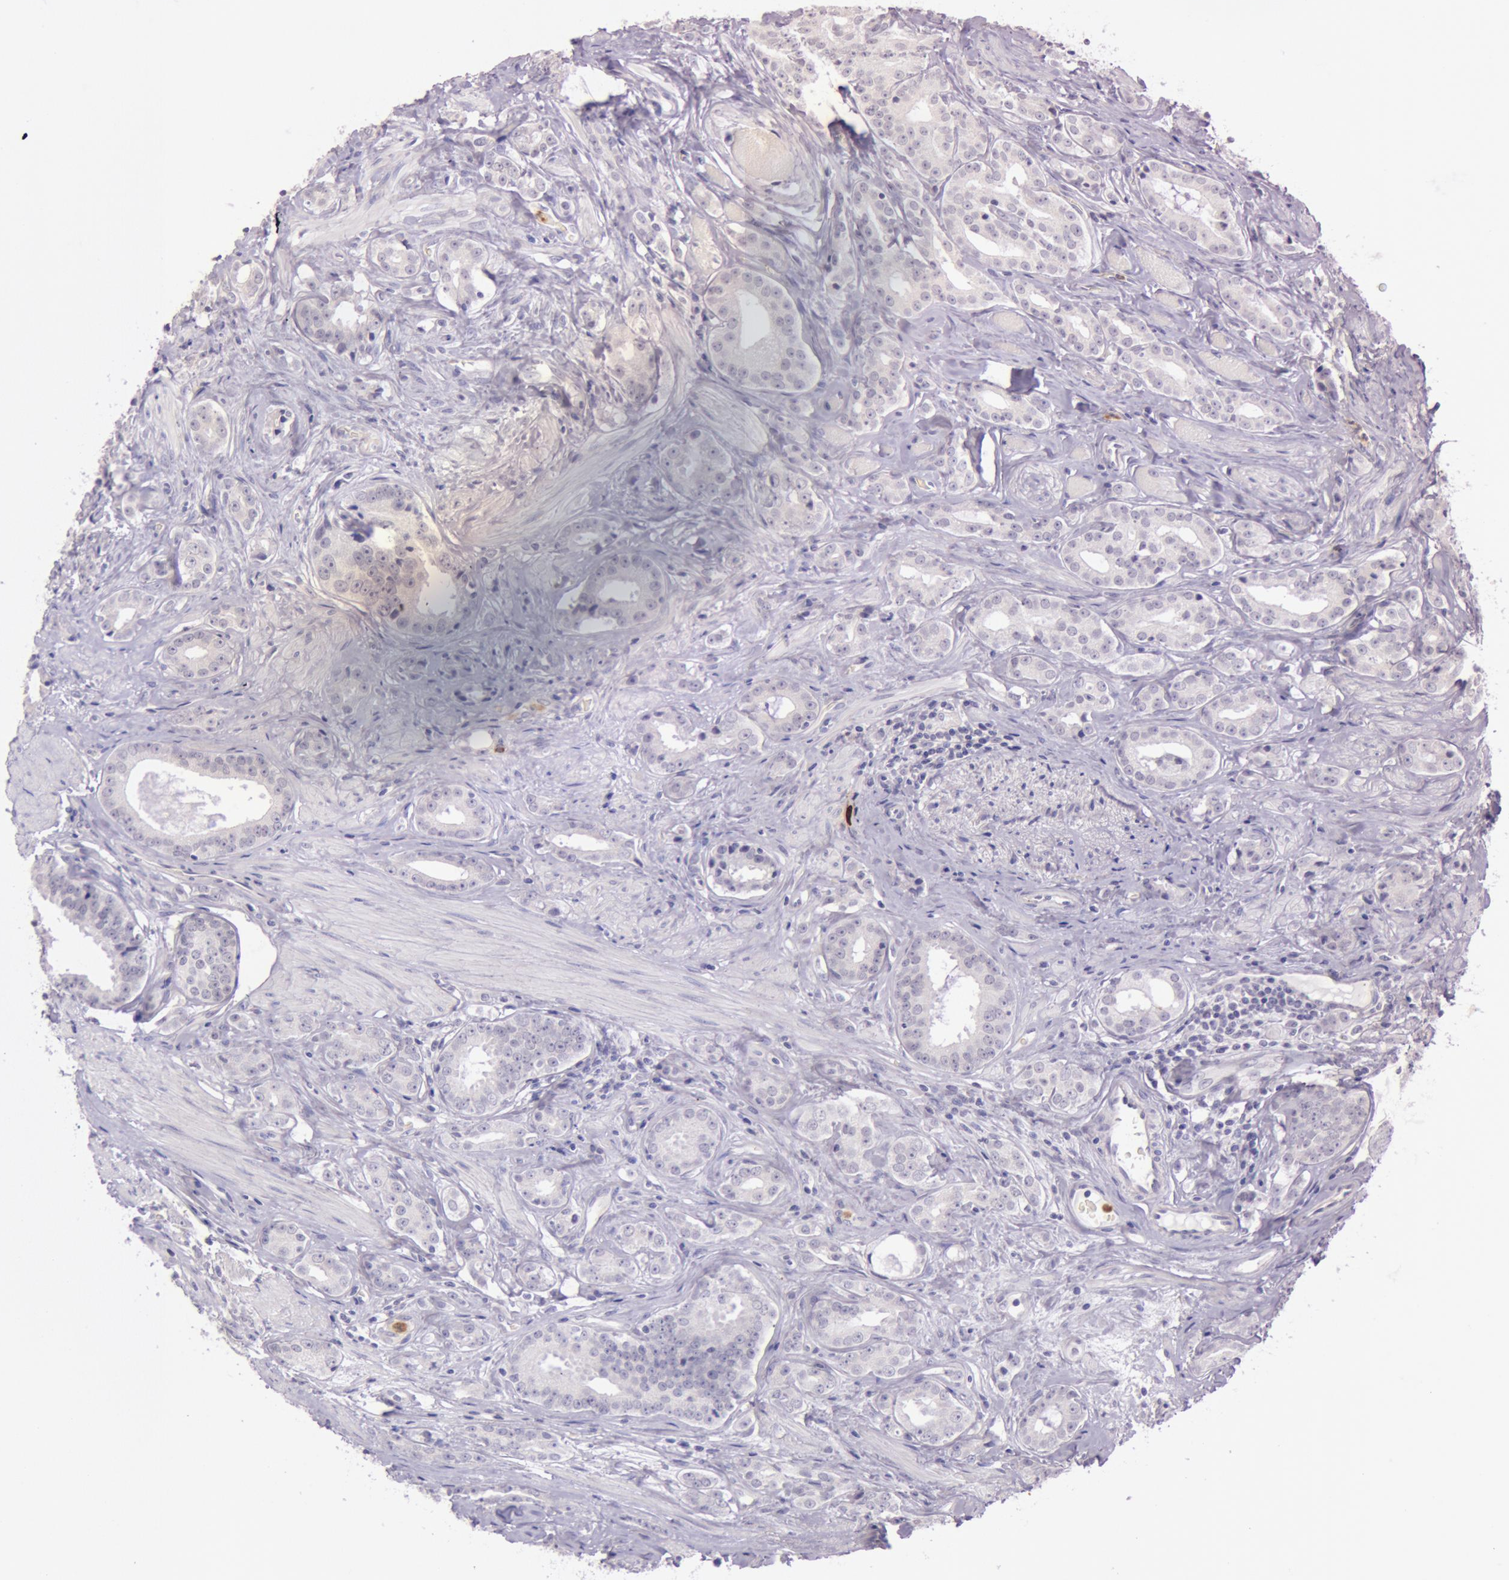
{"staining": {"intensity": "negative", "quantity": "none", "location": "none"}, "tissue": "prostate cancer", "cell_type": "Tumor cells", "image_type": "cancer", "snomed": [{"axis": "morphology", "description": "Adenocarcinoma, Medium grade"}, {"axis": "topography", "description": "Prostate"}], "caption": "Tumor cells show no significant protein expression in medium-grade adenocarcinoma (prostate).", "gene": "KDM6A", "patient": {"sex": "male", "age": 53}}